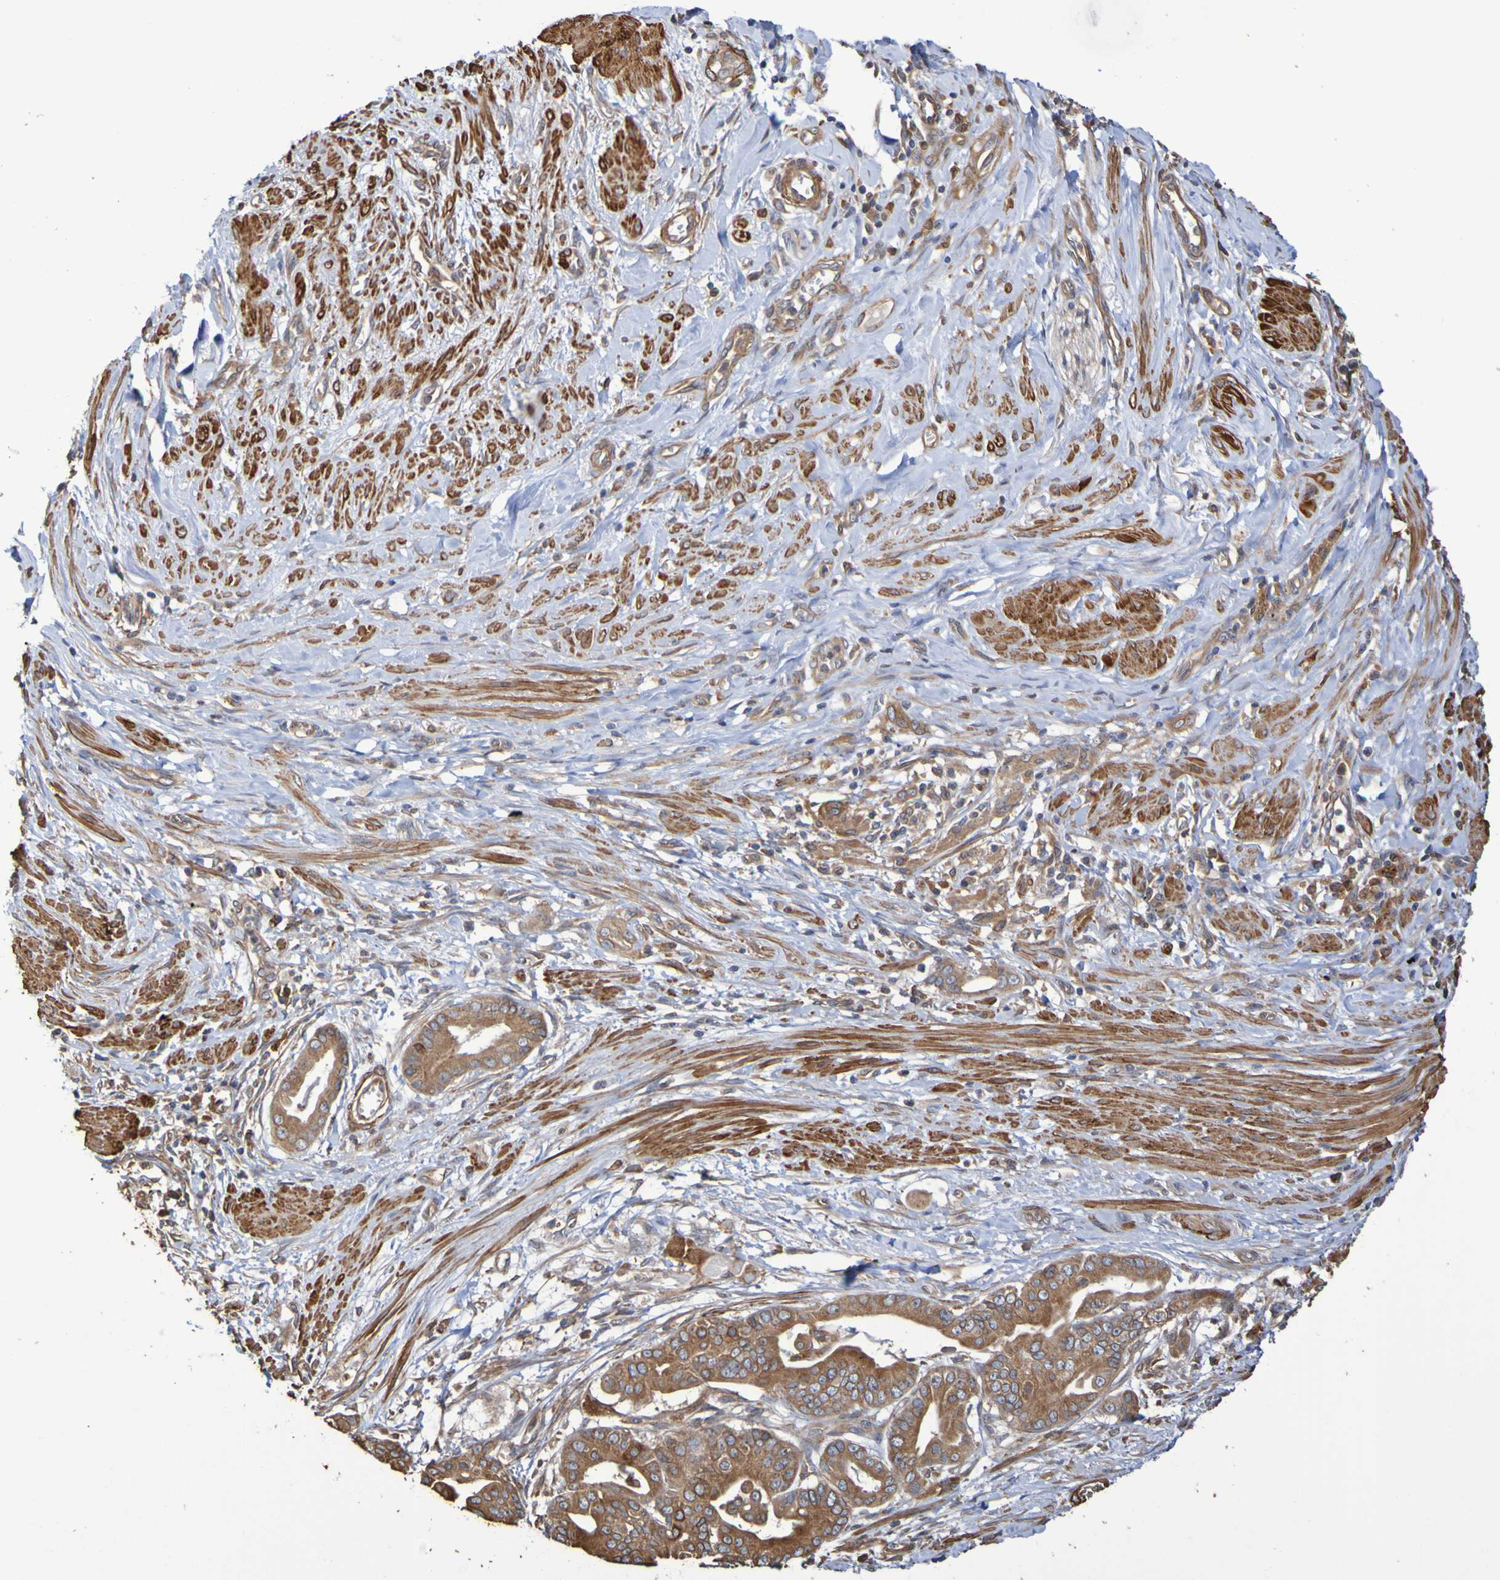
{"staining": {"intensity": "moderate", "quantity": ">75%", "location": "cytoplasmic/membranous"}, "tissue": "pancreatic cancer", "cell_type": "Tumor cells", "image_type": "cancer", "snomed": [{"axis": "morphology", "description": "Adenocarcinoma, NOS"}, {"axis": "topography", "description": "Pancreas"}], "caption": "A high-resolution photomicrograph shows immunohistochemistry staining of pancreatic cancer, which shows moderate cytoplasmic/membranous staining in approximately >75% of tumor cells.", "gene": "RAB11A", "patient": {"sex": "female", "age": 75}}